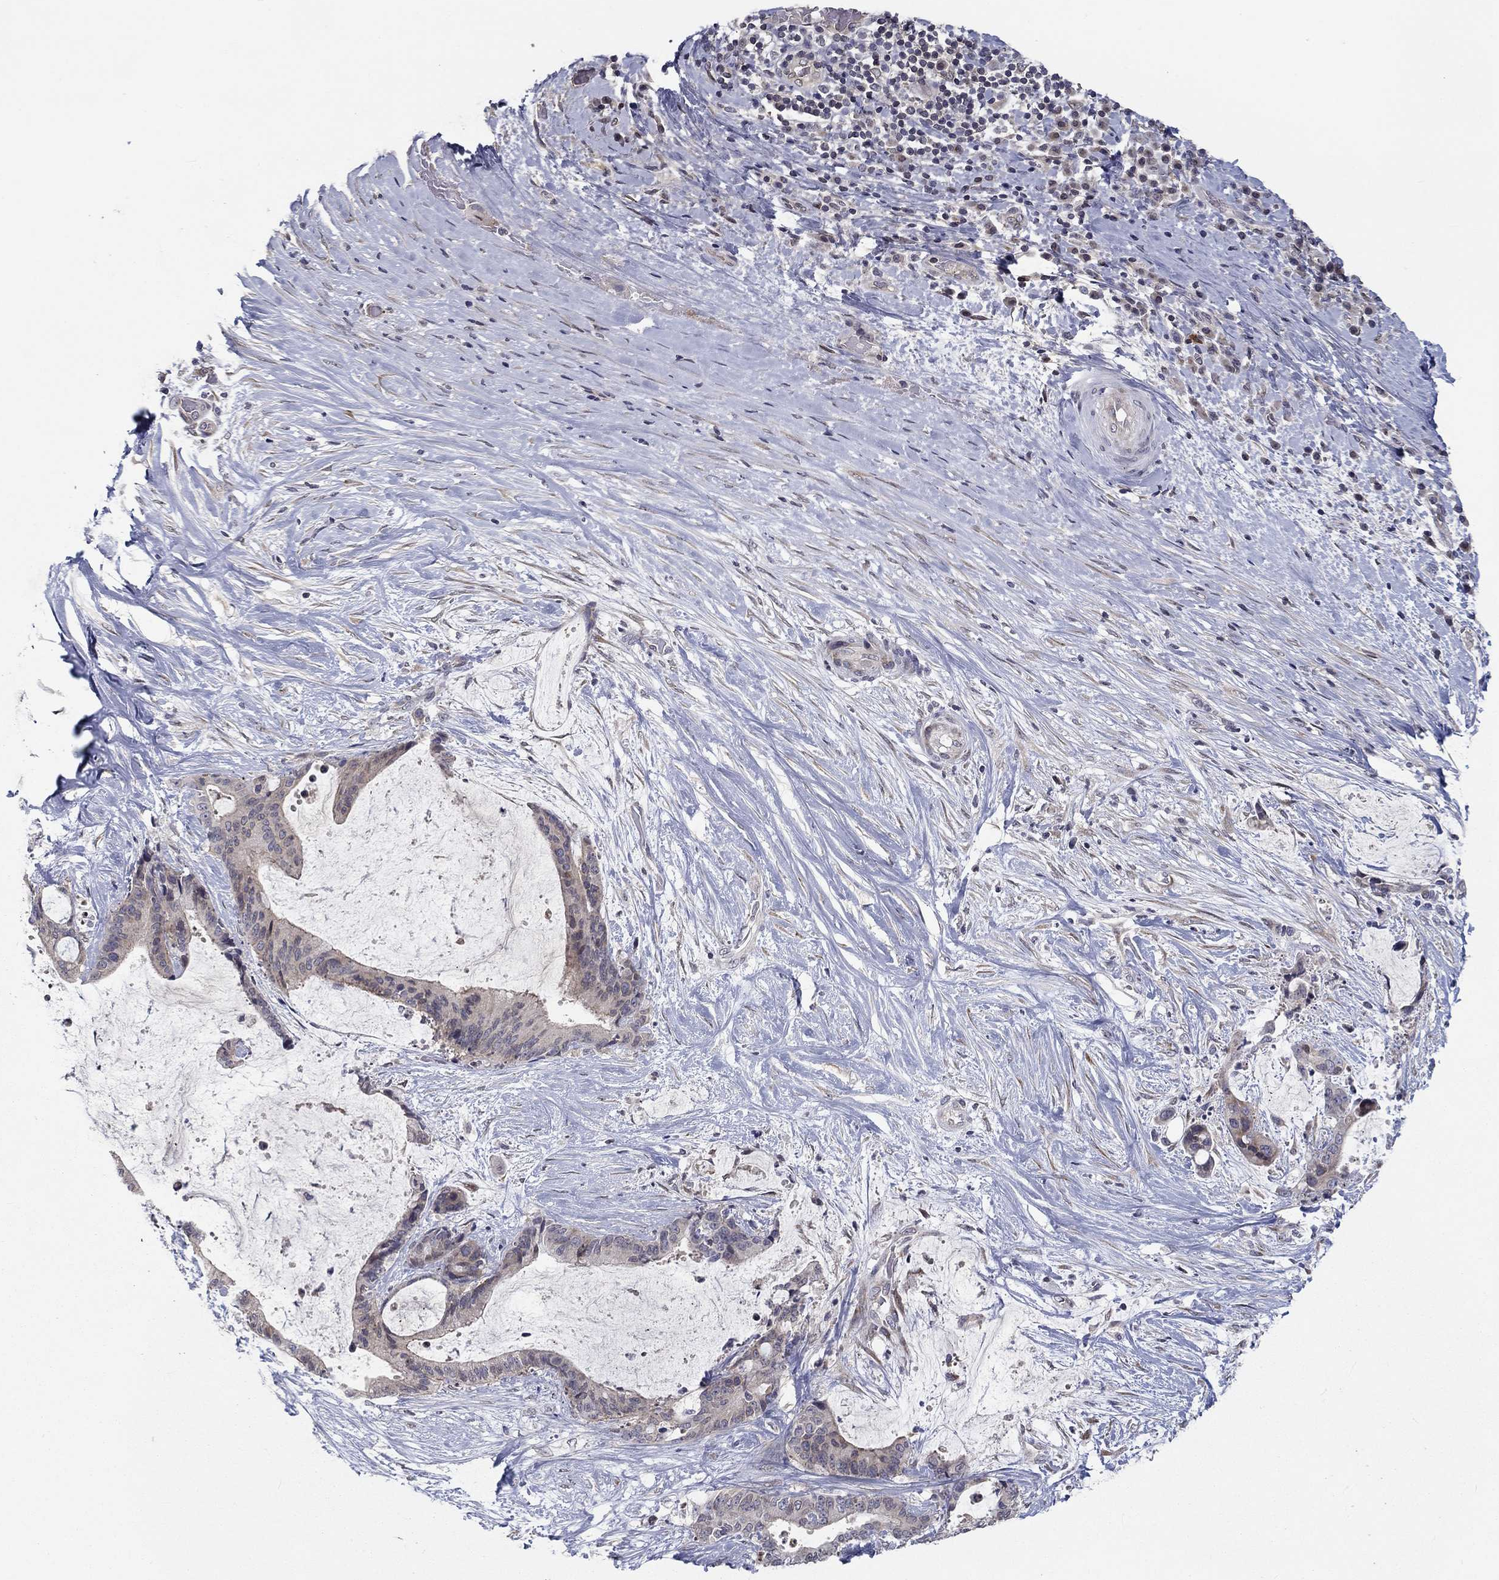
{"staining": {"intensity": "negative", "quantity": "none", "location": "none"}, "tissue": "liver cancer", "cell_type": "Tumor cells", "image_type": "cancer", "snomed": [{"axis": "morphology", "description": "Cholangiocarcinoma"}, {"axis": "topography", "description": "Liver"}], "caption": "A high-resolution photomicrograph shows immunohistochemistry (IHC) staining of liver cholangiocarcinoma, which reveals no significant expression in tumor cells.", "gene": "CETN3", "patient": {"sex": "female", "age": 73}}